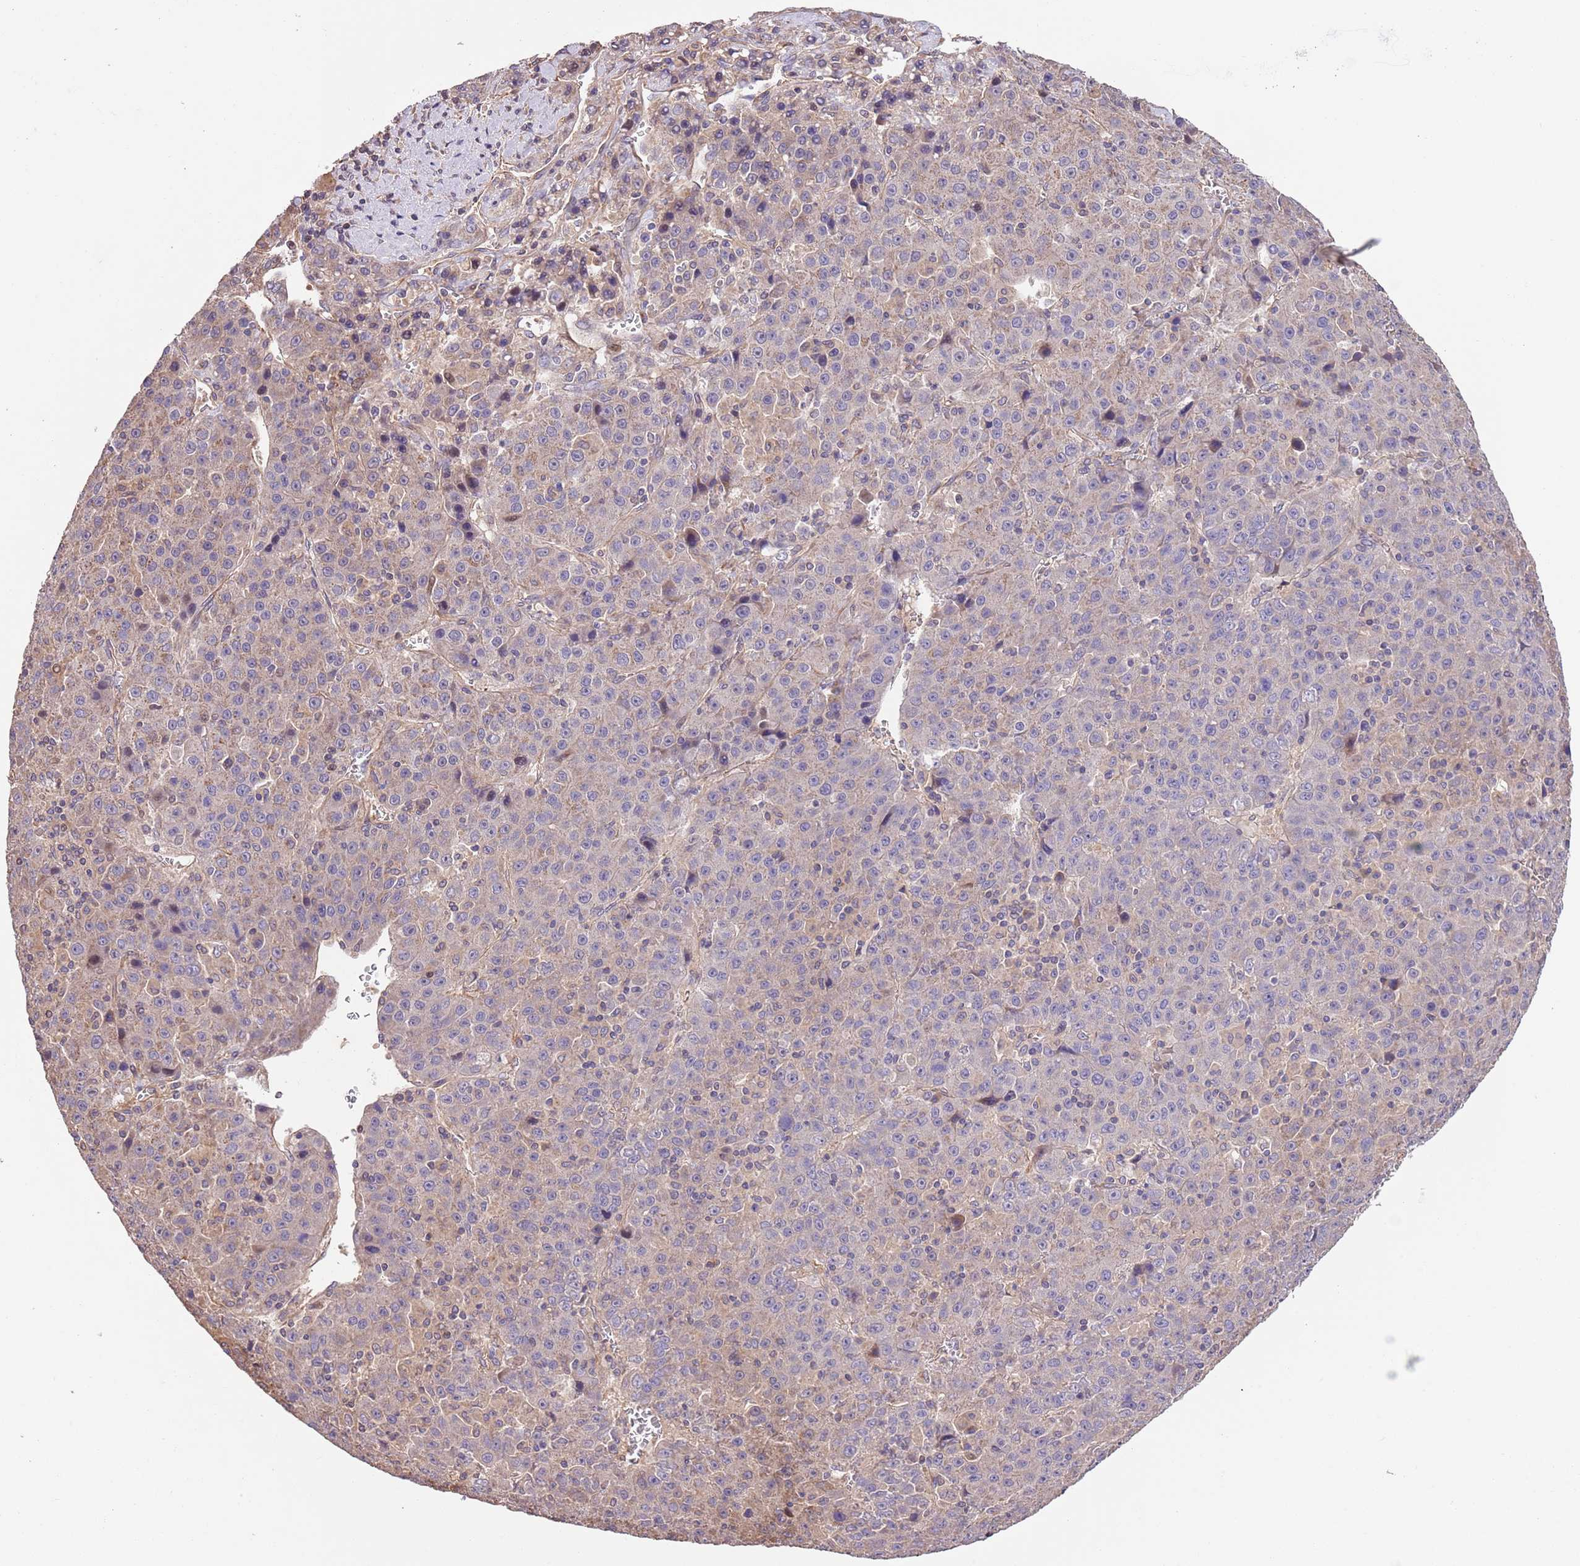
{"staining": {"intensity": "weak", "quantity": "<25%", "location": "cytoplasmic/membranous"}, "tissue": "liver cancer", "cell_type": "Tumor cells", "image_type": "cancer", "snomed": [{"axis": "morphology", "description": "Carcinoma, Hepatocellular, NOS"}, {"axis": "topography", "description": "Liver"}], "caption": "Immunohistochemistry histopathology image of neoplastic tissue: liver cancer stained with DAB exhibits no significant protein expression in tumor cells.", "gene": "FAM89B", "patient": {"sex": "female", "age": 53}}